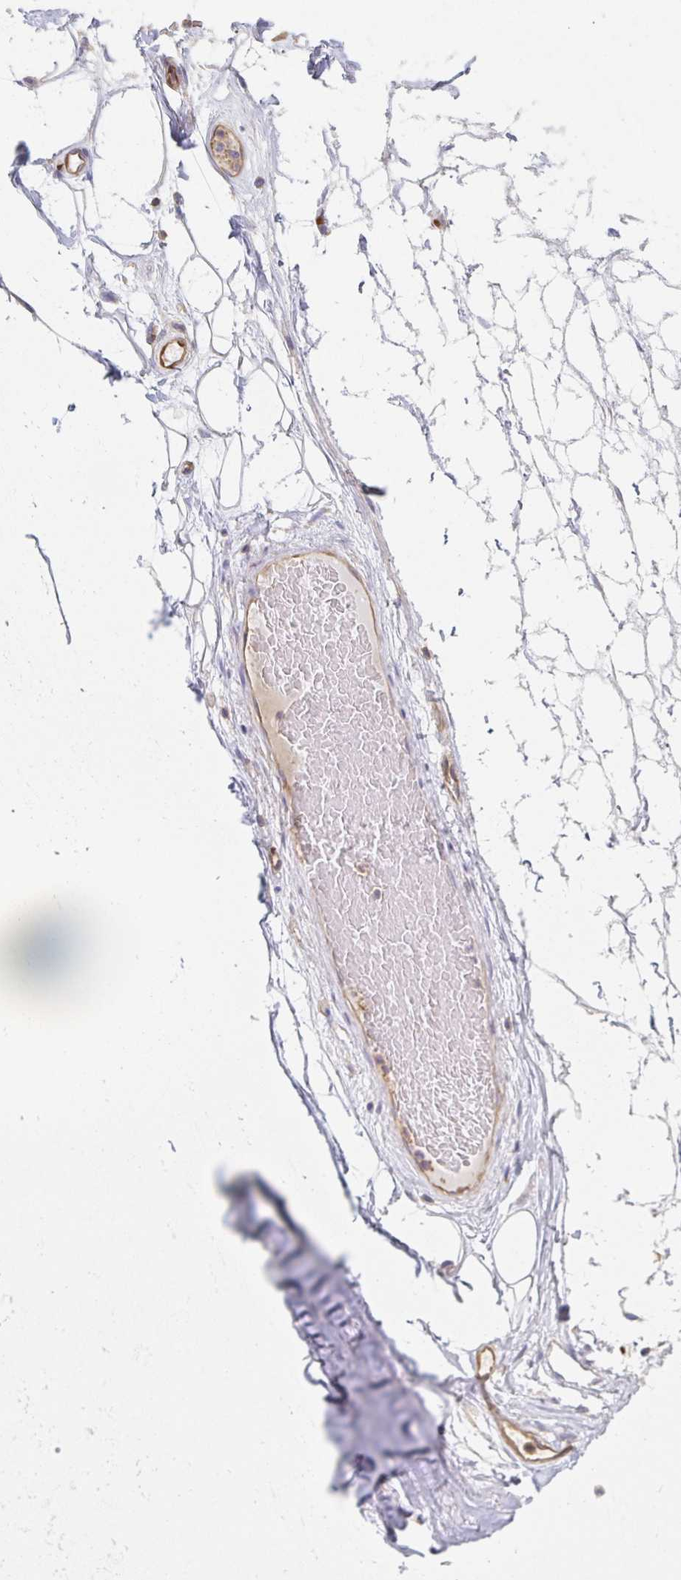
{"staining": {"intensity": "negative", "quantity": "none", "location": "none"}, "tissue": "adipose tissue", "cell_type": "Adipocytes", "image_type": "normal", "snomed": [{"axis": "morphology", "description": "Normal tissue, NOS"}, {"axis": "topography", "description": "Lymph node"}, {"axis": "topography", "description": "Cartilage tissue"}, {"axis": "topography", "description": "Nasopharynx"}], "caption": "Adipocytes show no significant expression in unremarkable adipose tissue.", "gene": "TSPAN19", "patient": {"sex": "male", "age": 63}}